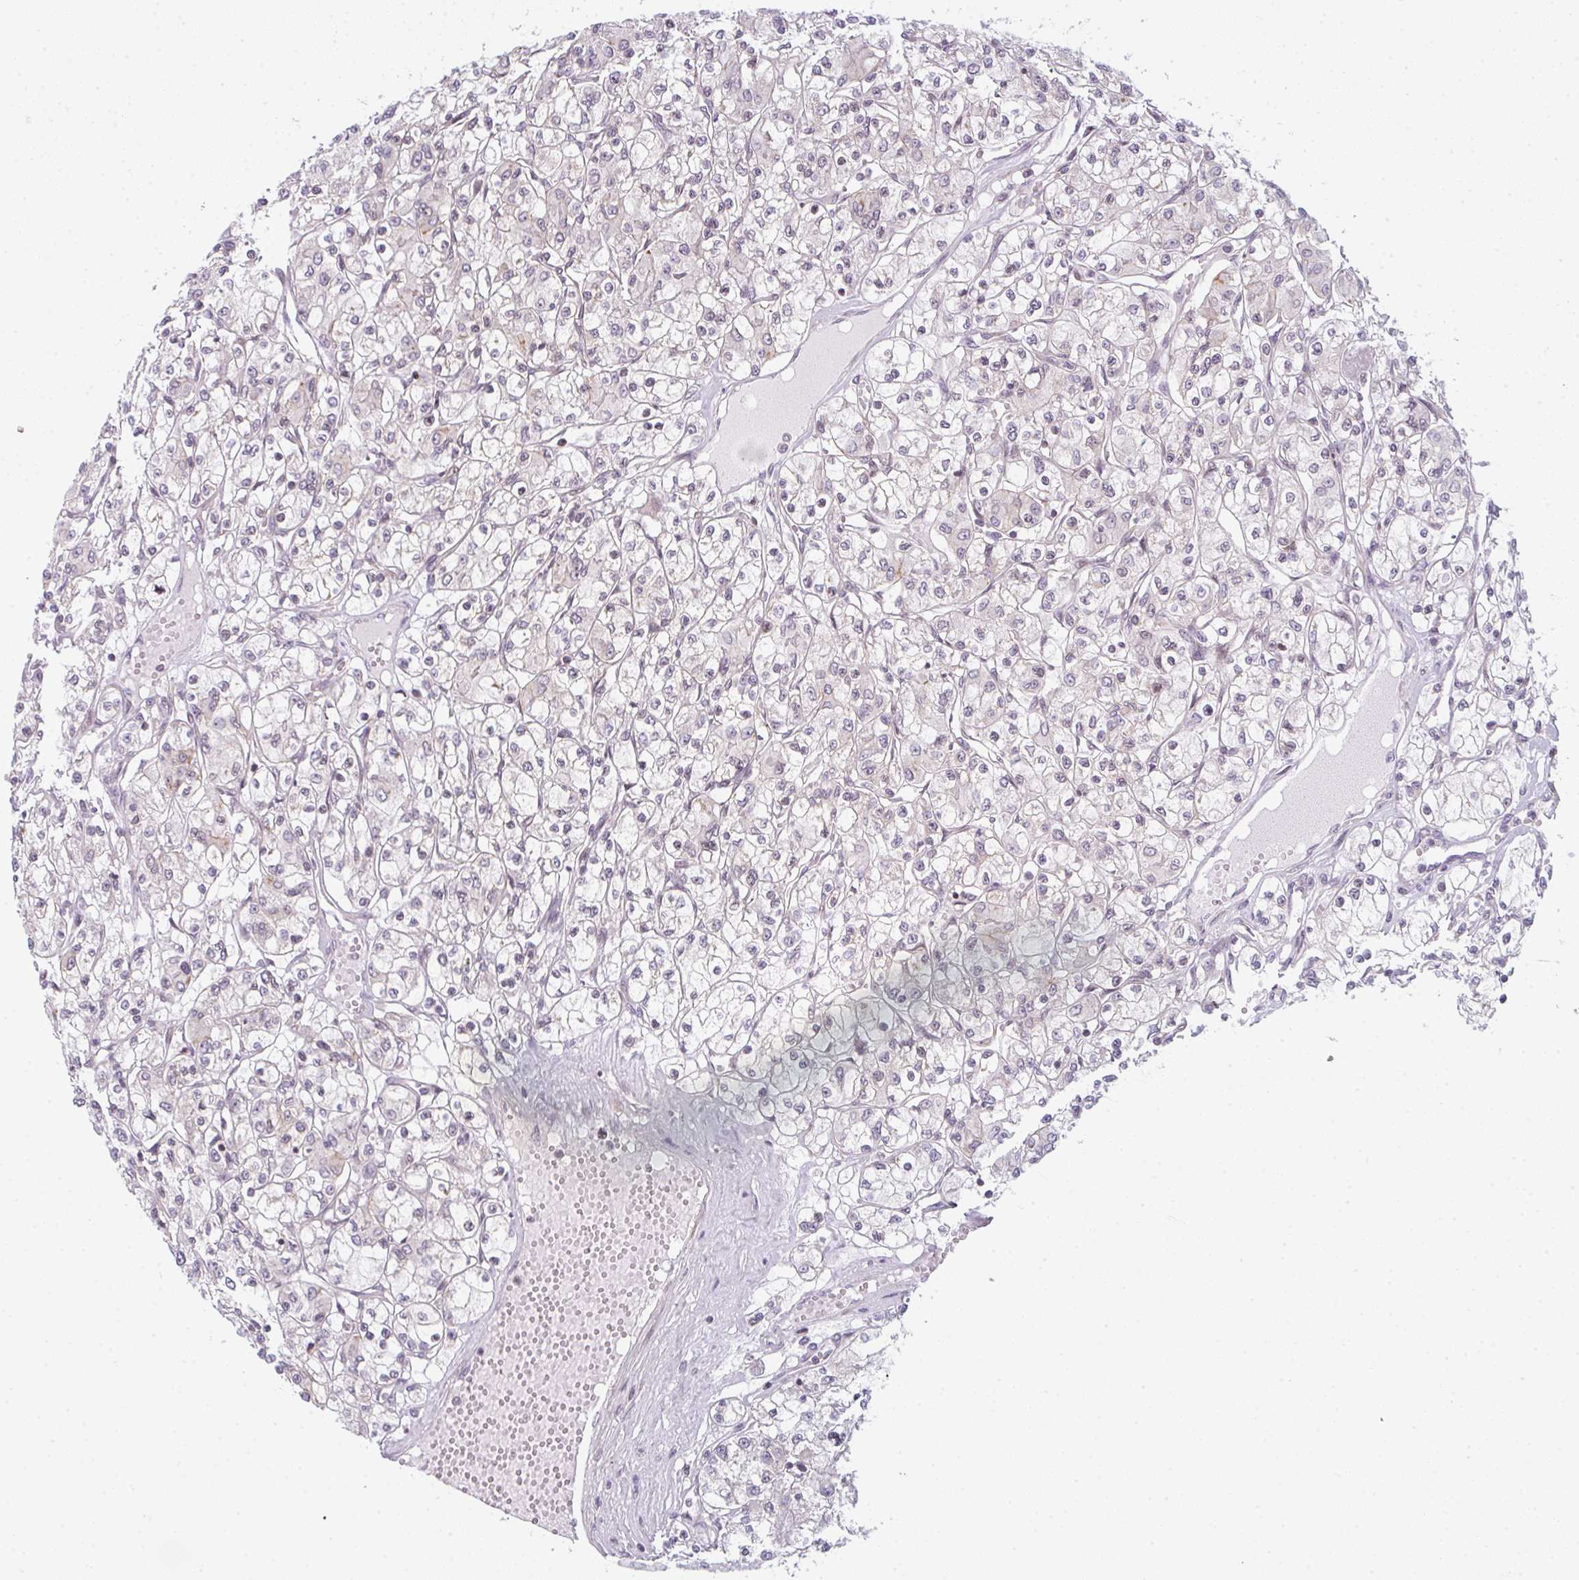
{"staining": {"intensity": "negative", "quantity": "none", "location": "none"}, "tissue": "renal cancer", "cell_type": "Tumor cells", "image_type": "cancer", "snomed": [{"axis": "morphology", "description": "Adenocarcinoma, NOS"}, {"axis": "topography", "description": "Kidney"}], "caption": "High magnification brightfield microscopy of renal cancer stained with DAB (brown) and counterstained with hematoxylin (blue): tumor cells show no significant positivity.", "gene": "TMEM237", "patient": {"sex": "female", "age": 59}}